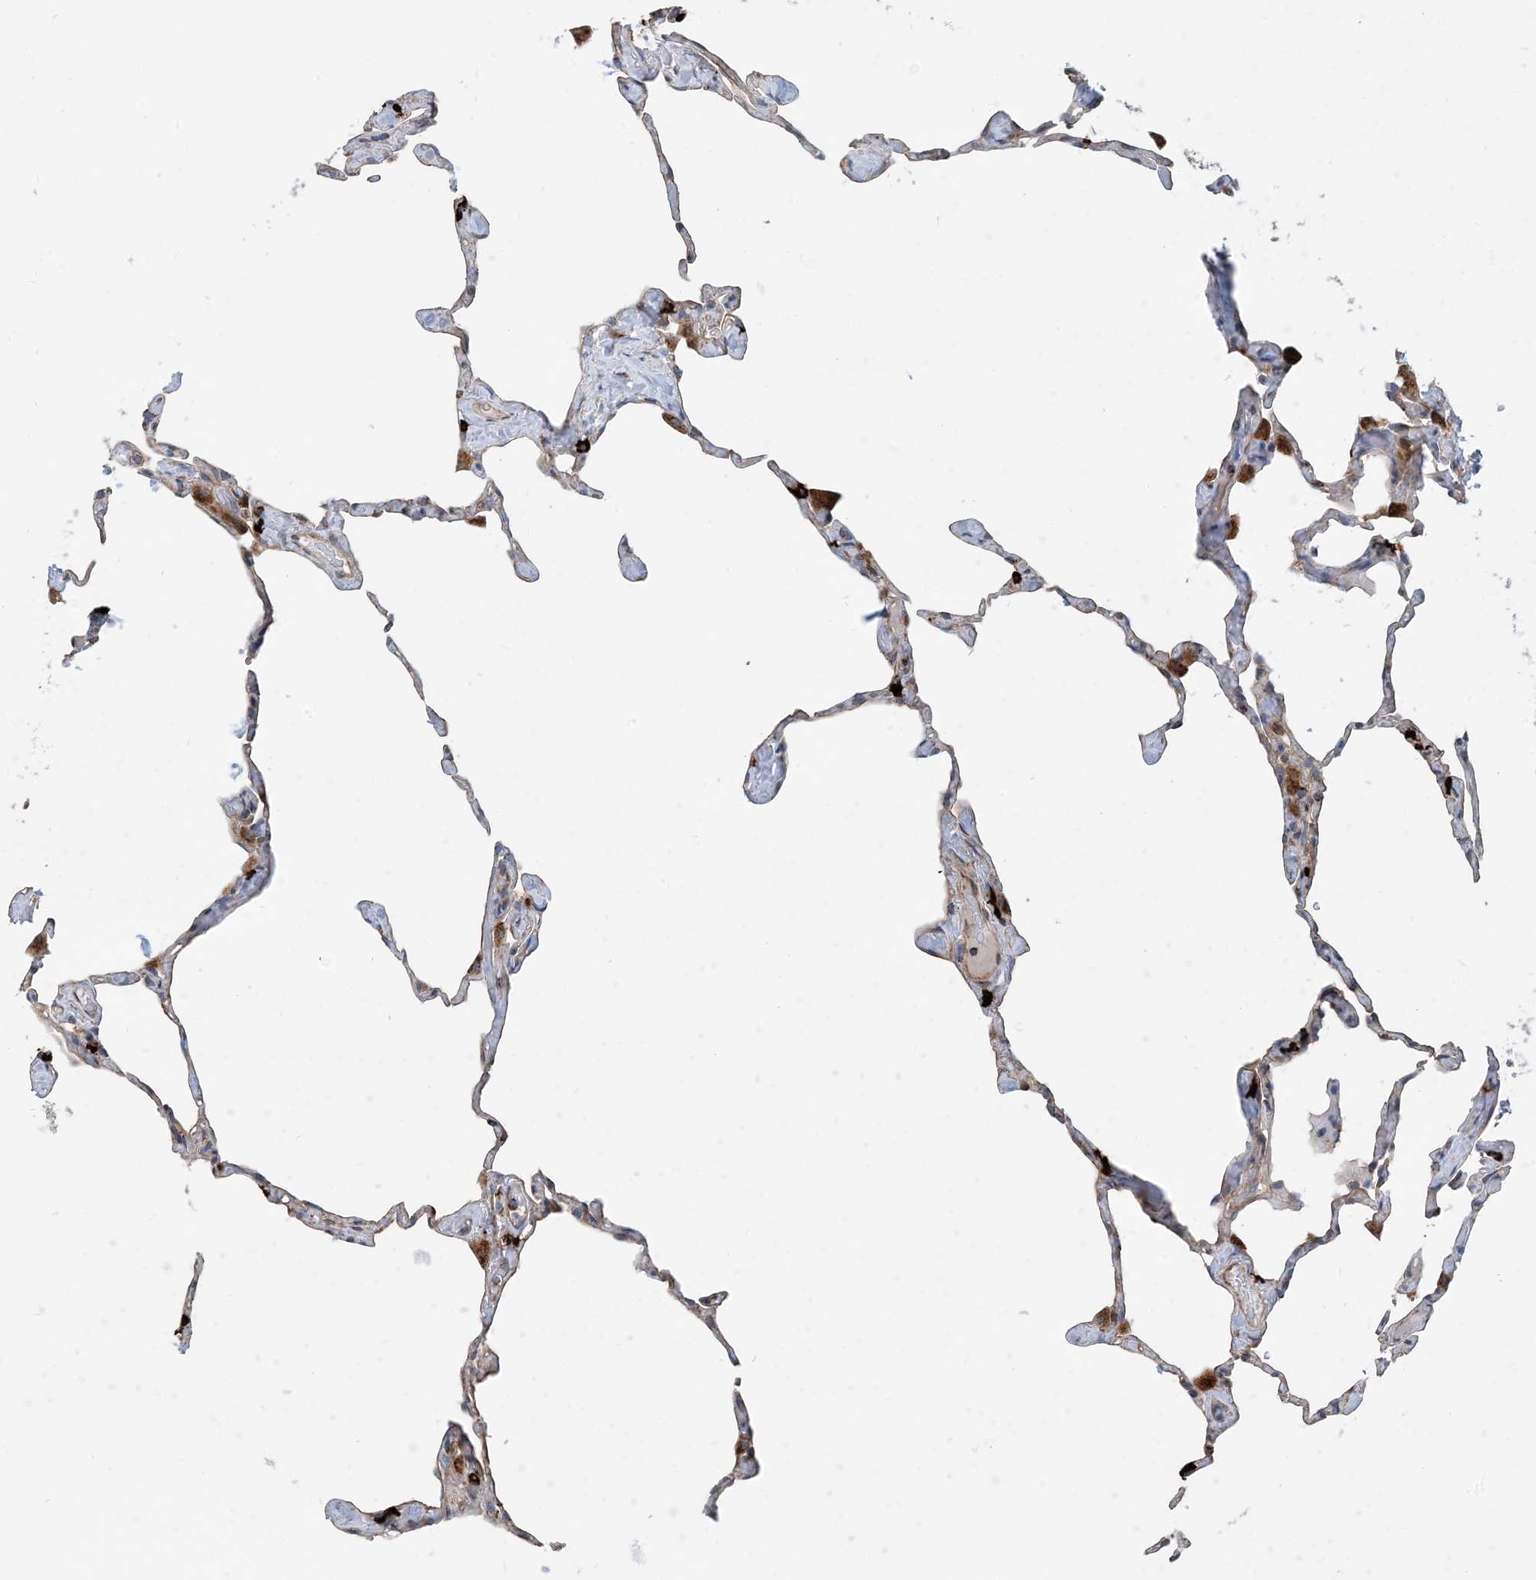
{"staining": {"intensity": "moderate", "quantity": "<25%", "location": "cytoplasmic/membranous"}, "tissue": "lung", "cell_type": "Alveolar cells", "image_type": "normal", "snomed": [{"axis": "morphology", "description": "Normal tissue, NOS"}, {"axis": "topography", "description": "Lung"}], "caption": "Lung stained with immunohistochemistry (IHC) shows moderate cytoplasmic/membranous positivity in about <25% of alveolar cells. (DAB (3,3'-diaminobenzidine) IHC with brightfield microscopy, high magnification).", "gene": "PCDHGA1", "patient": {"sex": "male", "age": 65}}